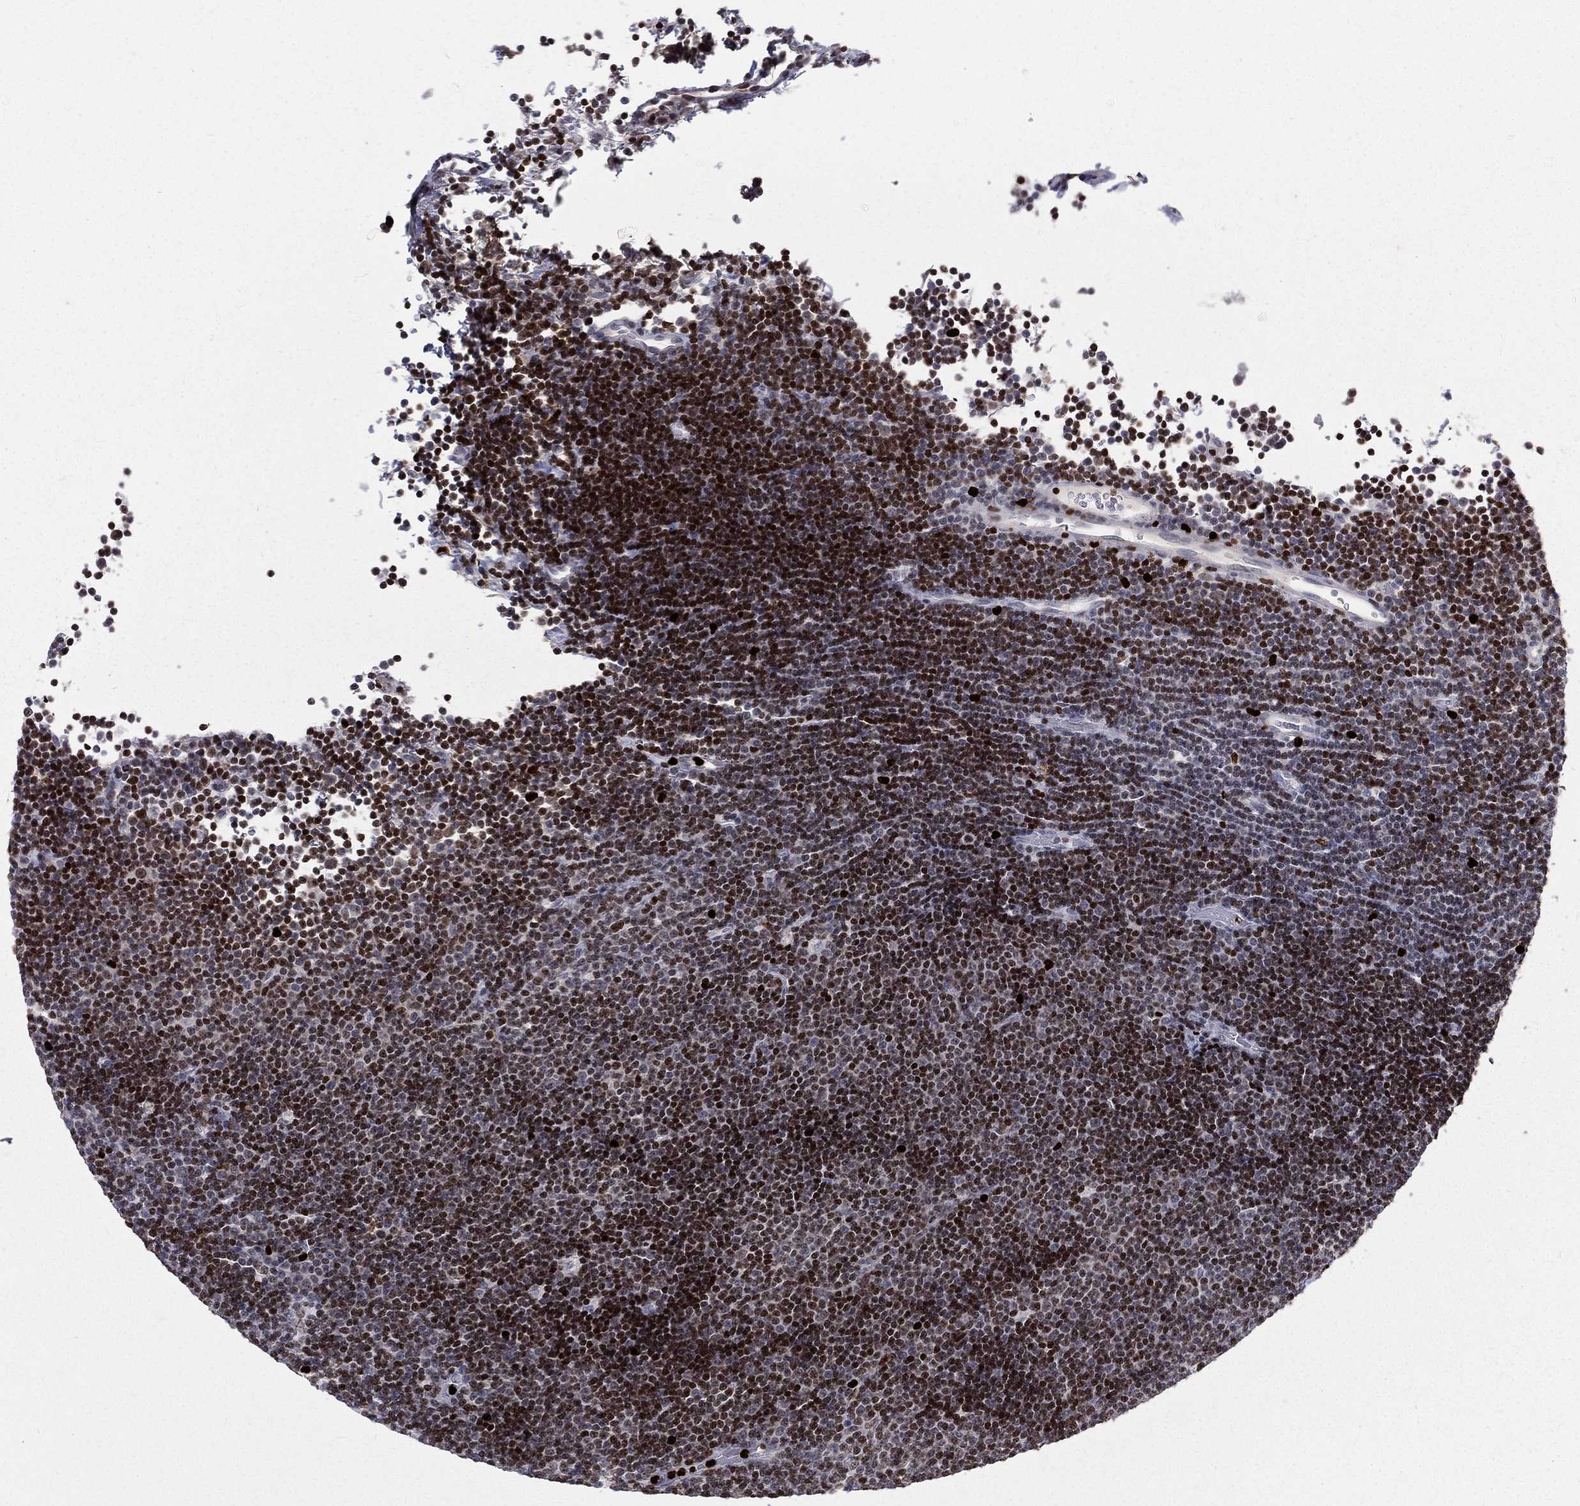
{"staining": {"intensity": "strong", "quantity": ">75%", "location": "nuclear"}, "tissue": "lymphoma", "cell_type": "Tumor cells", "image_type": "cancer", "snomed": [{"axis": "morphology", "description": "Malignant lymphoma, non-Hodgkin's type, Low grade"}, {"axis": "topography", "description": "Brain"}], "caption": "Tumor cells display strong nuclear expression in approximately >75% of cells in lymphoma. Using DAB (3,3'-diaminobenzidine) (brown) and hematoxylin (blue) stains, captured at high magnification using brightfield microscopy.", "gene": "MNDA", "patient": {"sex": "female", "age": 66}}